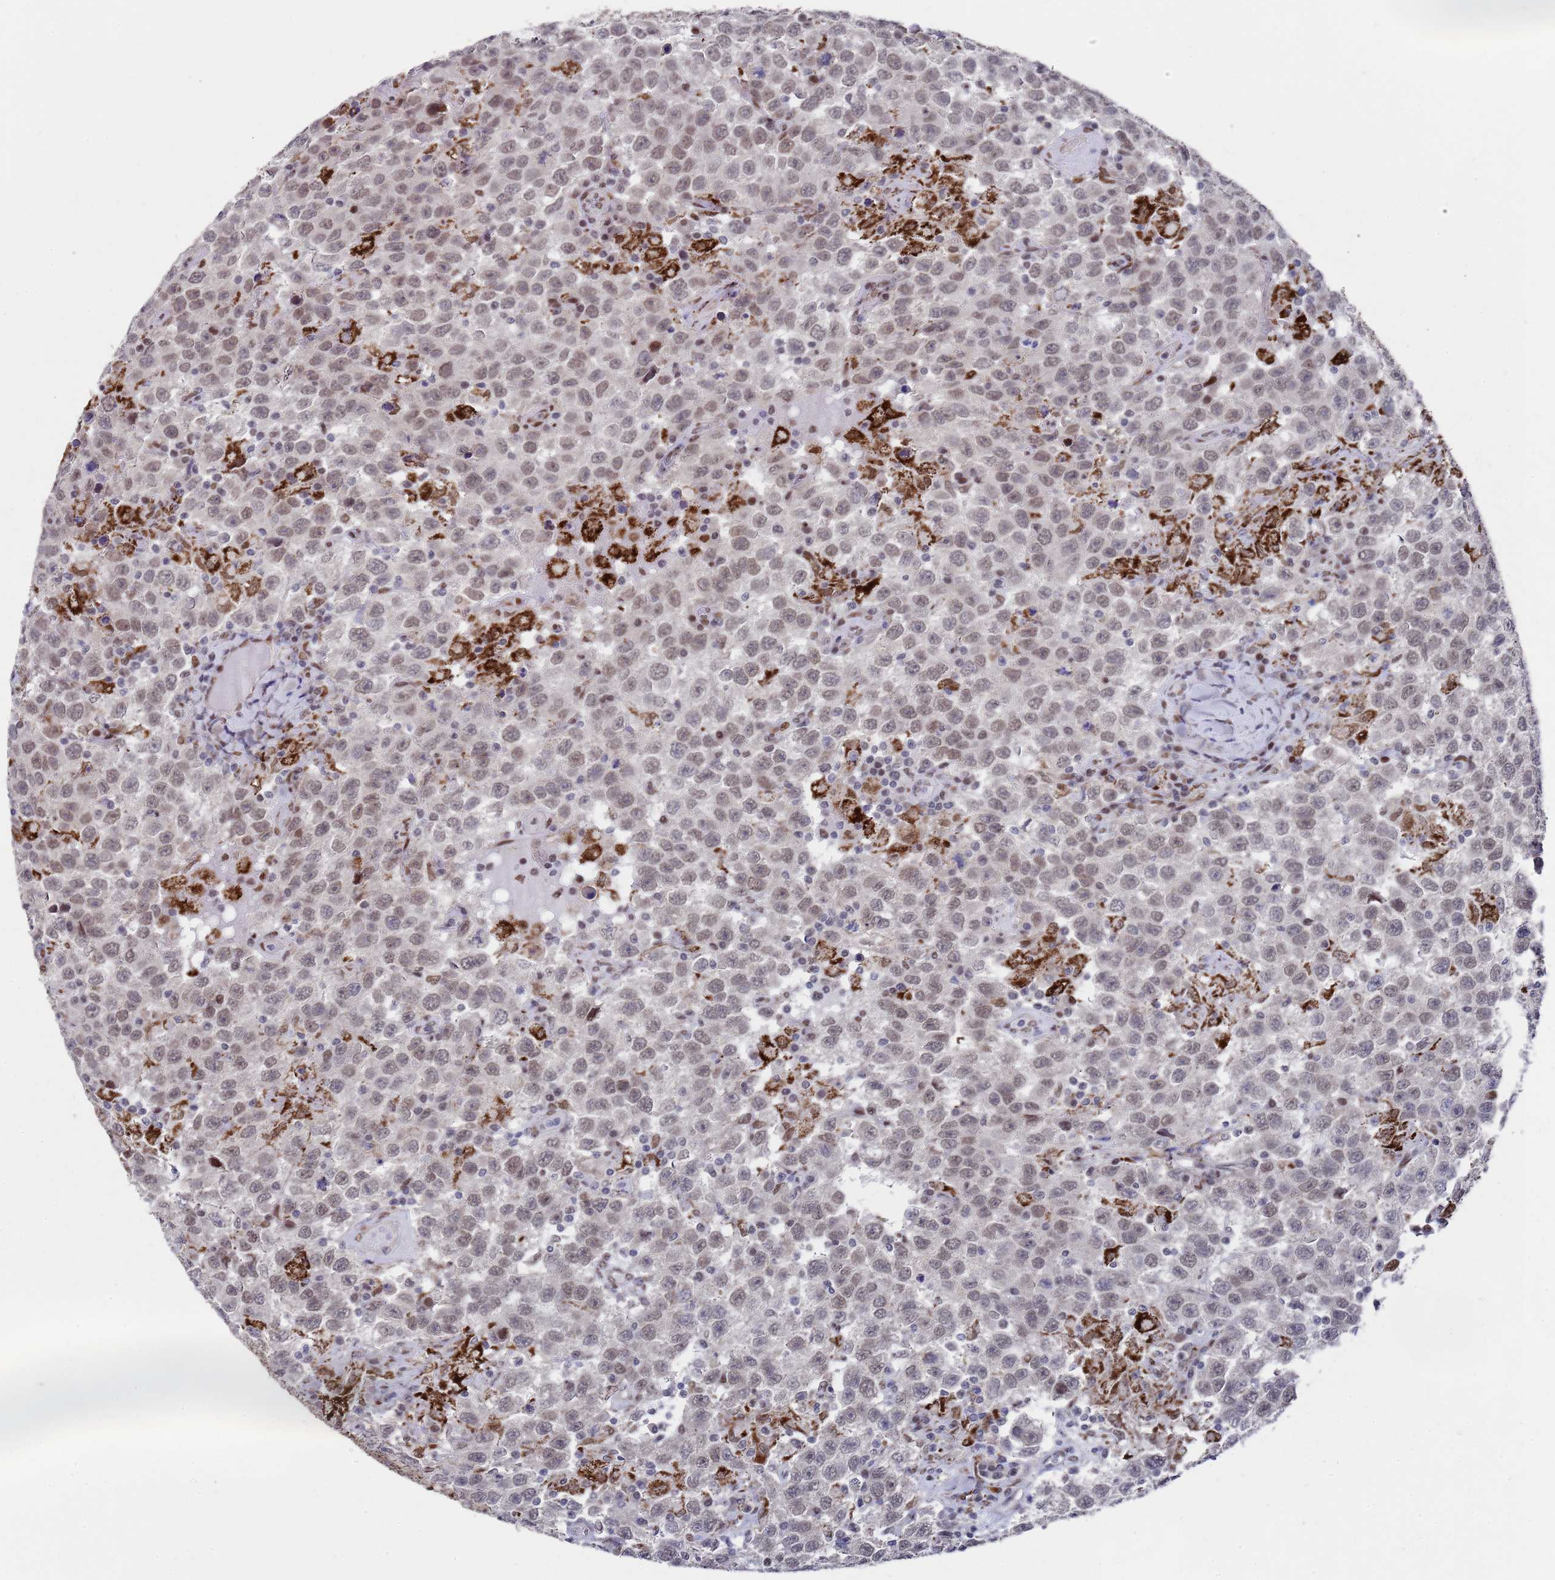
{"staining": {"intensity": "moderate", "quantity": "25%-75%", "location": "nuclear"}, "tissue": "testis cancer", "cell_type": "Tumor cells", "image_type": "cancer", "snomed": [{"axis": "morphology", "description": "Seminoma, NOS"}, {"axis": "topography", "description": "Testis"}], "caption": "Immunohistochemical staining of human testis seminoma reveals medium levels of moderate nuclear protein staining in approximately 25%-75% of tumor cells. The protein is shown in brown color, while the nuclei are stained blue.", "gene": "COPS6", "patient": {"sex": "male", "age": 41}}